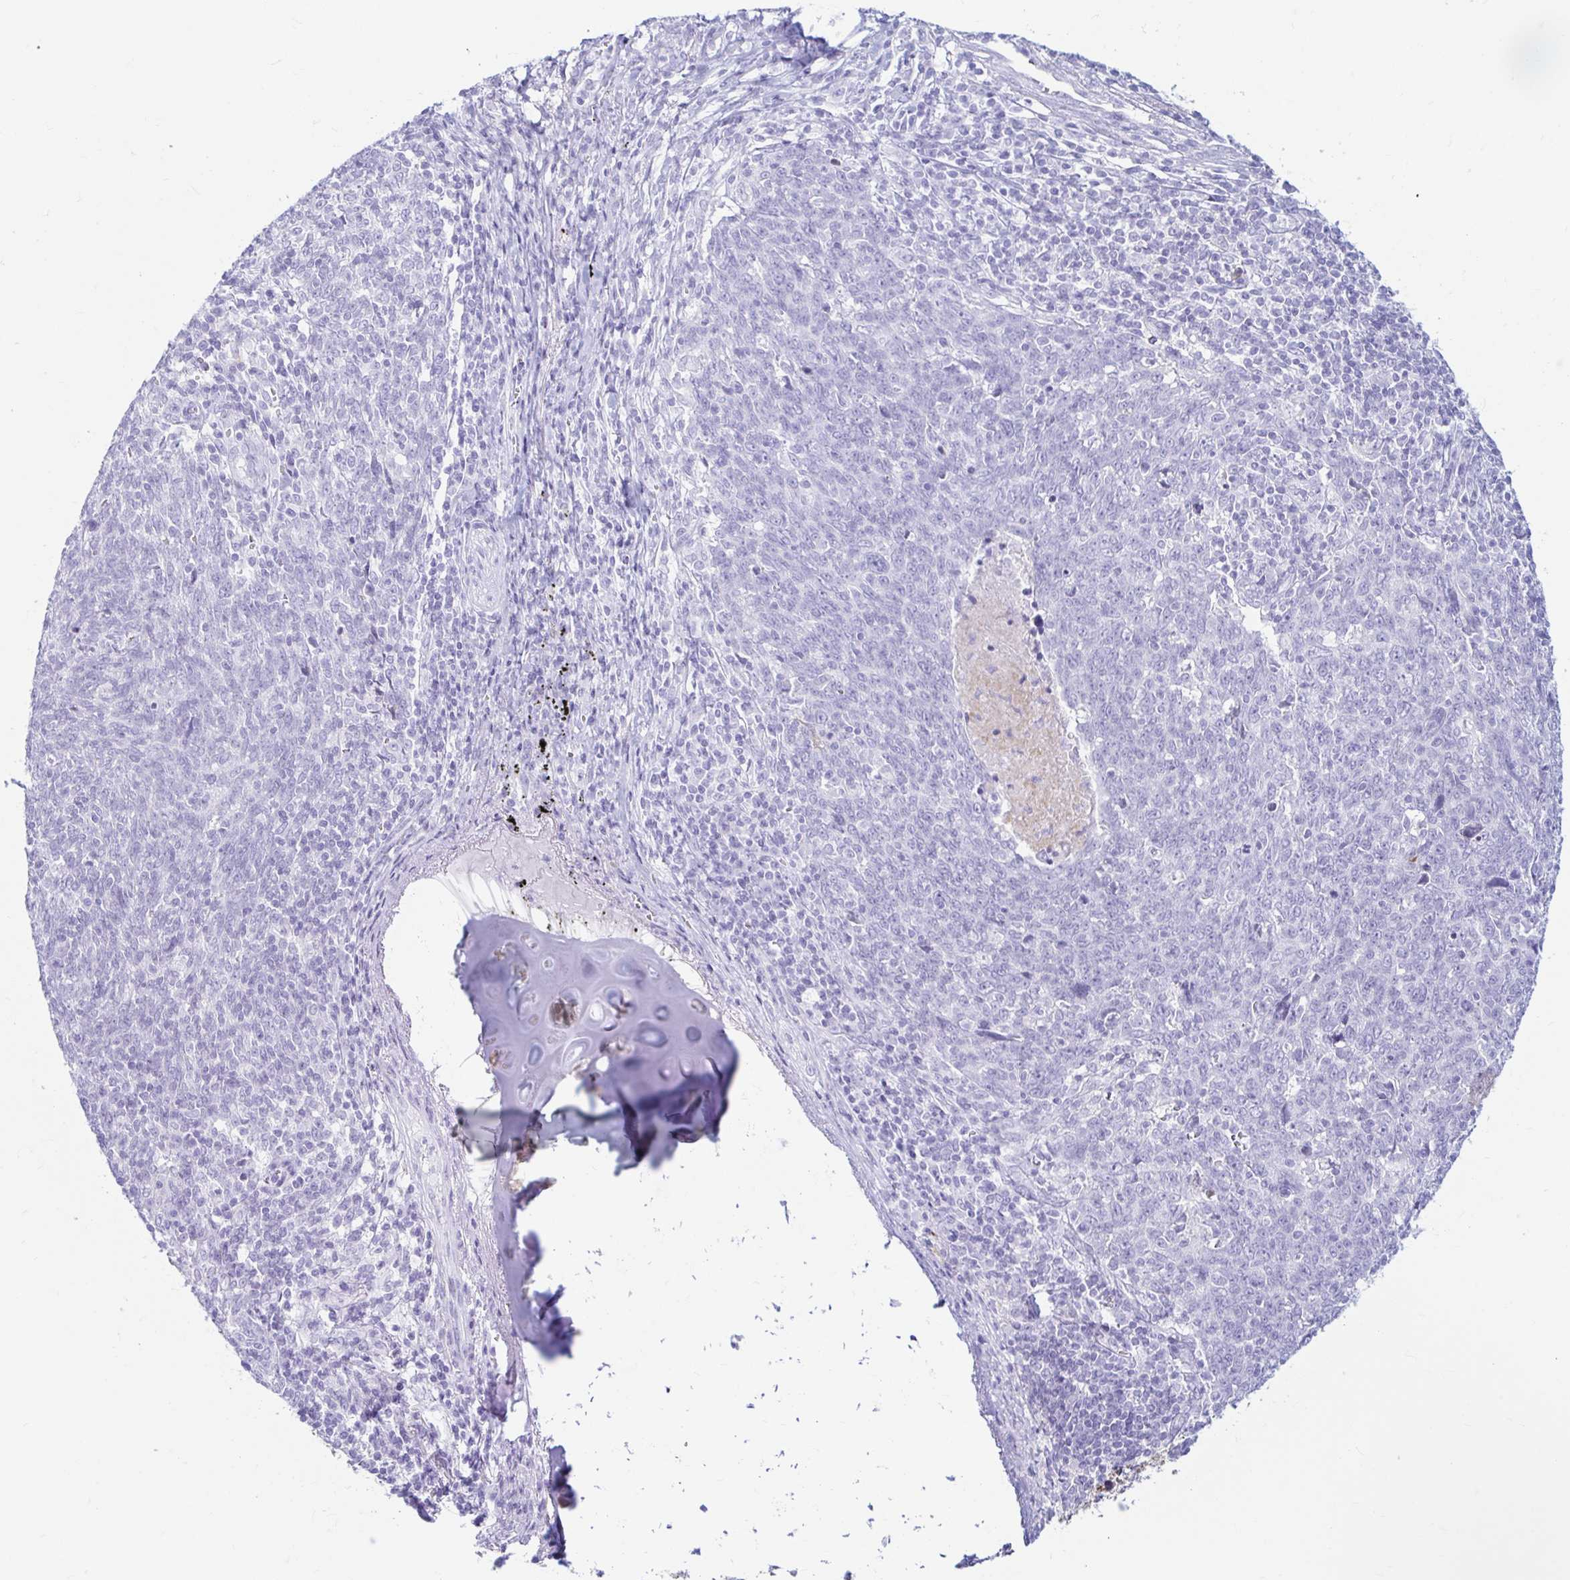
{"staining": {"intensity": "negative", "quantity": "none", "location": "none"}, "tissue": "lung cancer", "cell_type": "Tumor cells", "image_type": "cancer", "snomed": [{"axis": "morphology", "description": "Squamous cell carcinoma, NOS"}, {"axis": "topography", "description": "Lung"}], "caption": "Lung squamous cell carcinoma was stained to show a protein in brown. There is no significant staining in tumor cells.", "gene": "ERICH6", "patient": {"sex": "female", "age": 72}}